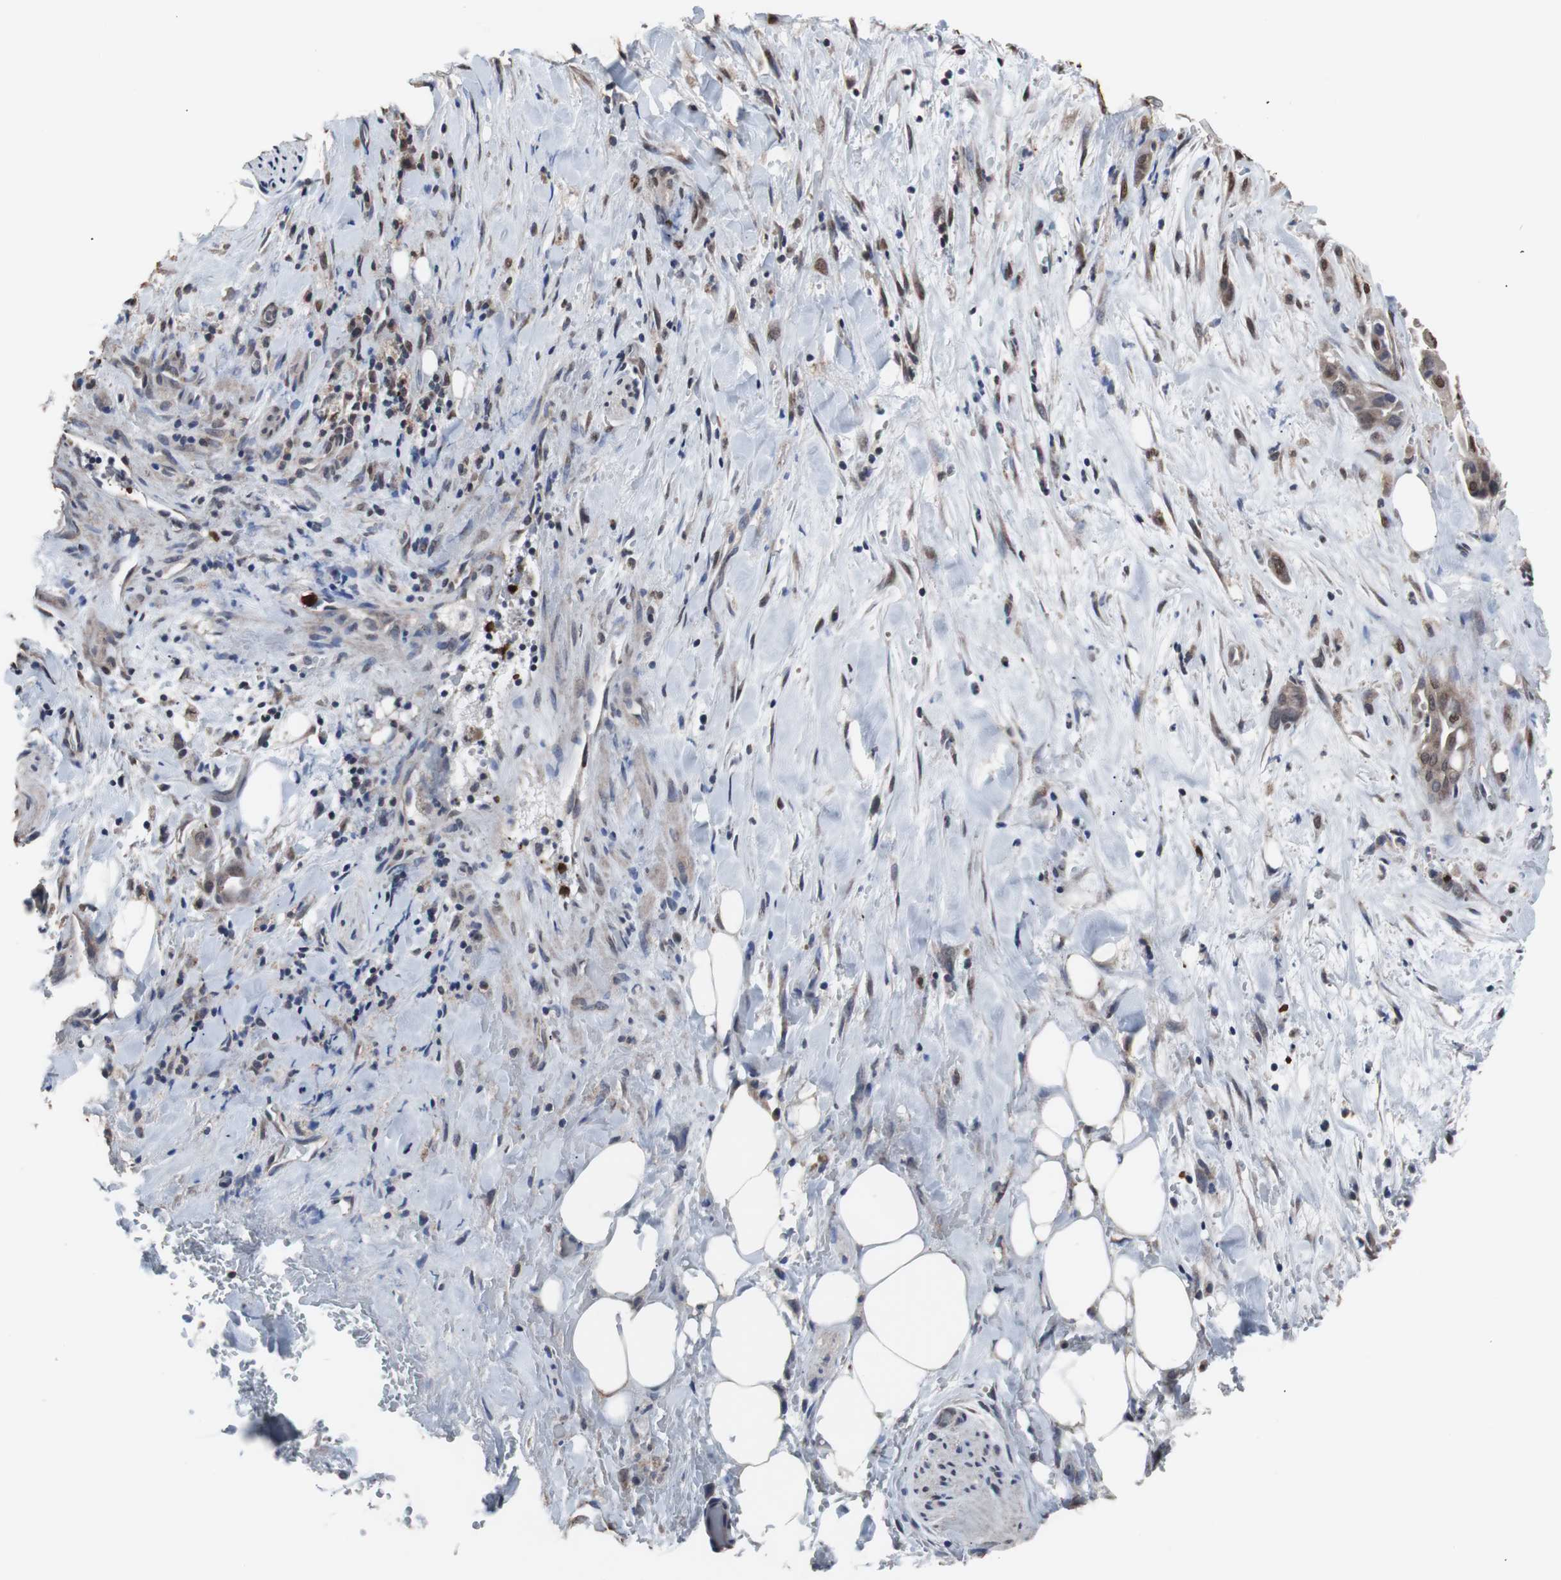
{"staining": {"intensity": "moderate", "quantity": ">75%", "location": "cytoplasmic/membranous"}, "tissue": "liver cancer", "cell_type": "Tumor cells", "image_type": "cancer", "snomed": [{"axis": "morphology", "description": "Cholangiocarcinoma"}, {"axis": "topography", "description": "Liver"}], "caption": "Tumor cells display moderate cytoplasmic/membranous staining in about >75% of cells in liver cancer (cholangiocarcinoma). The protein of interest is shown in brown color, while the nuclei are stained blue.", "gene": "MED27", "patient": {"sex": "female", "age": 68}}